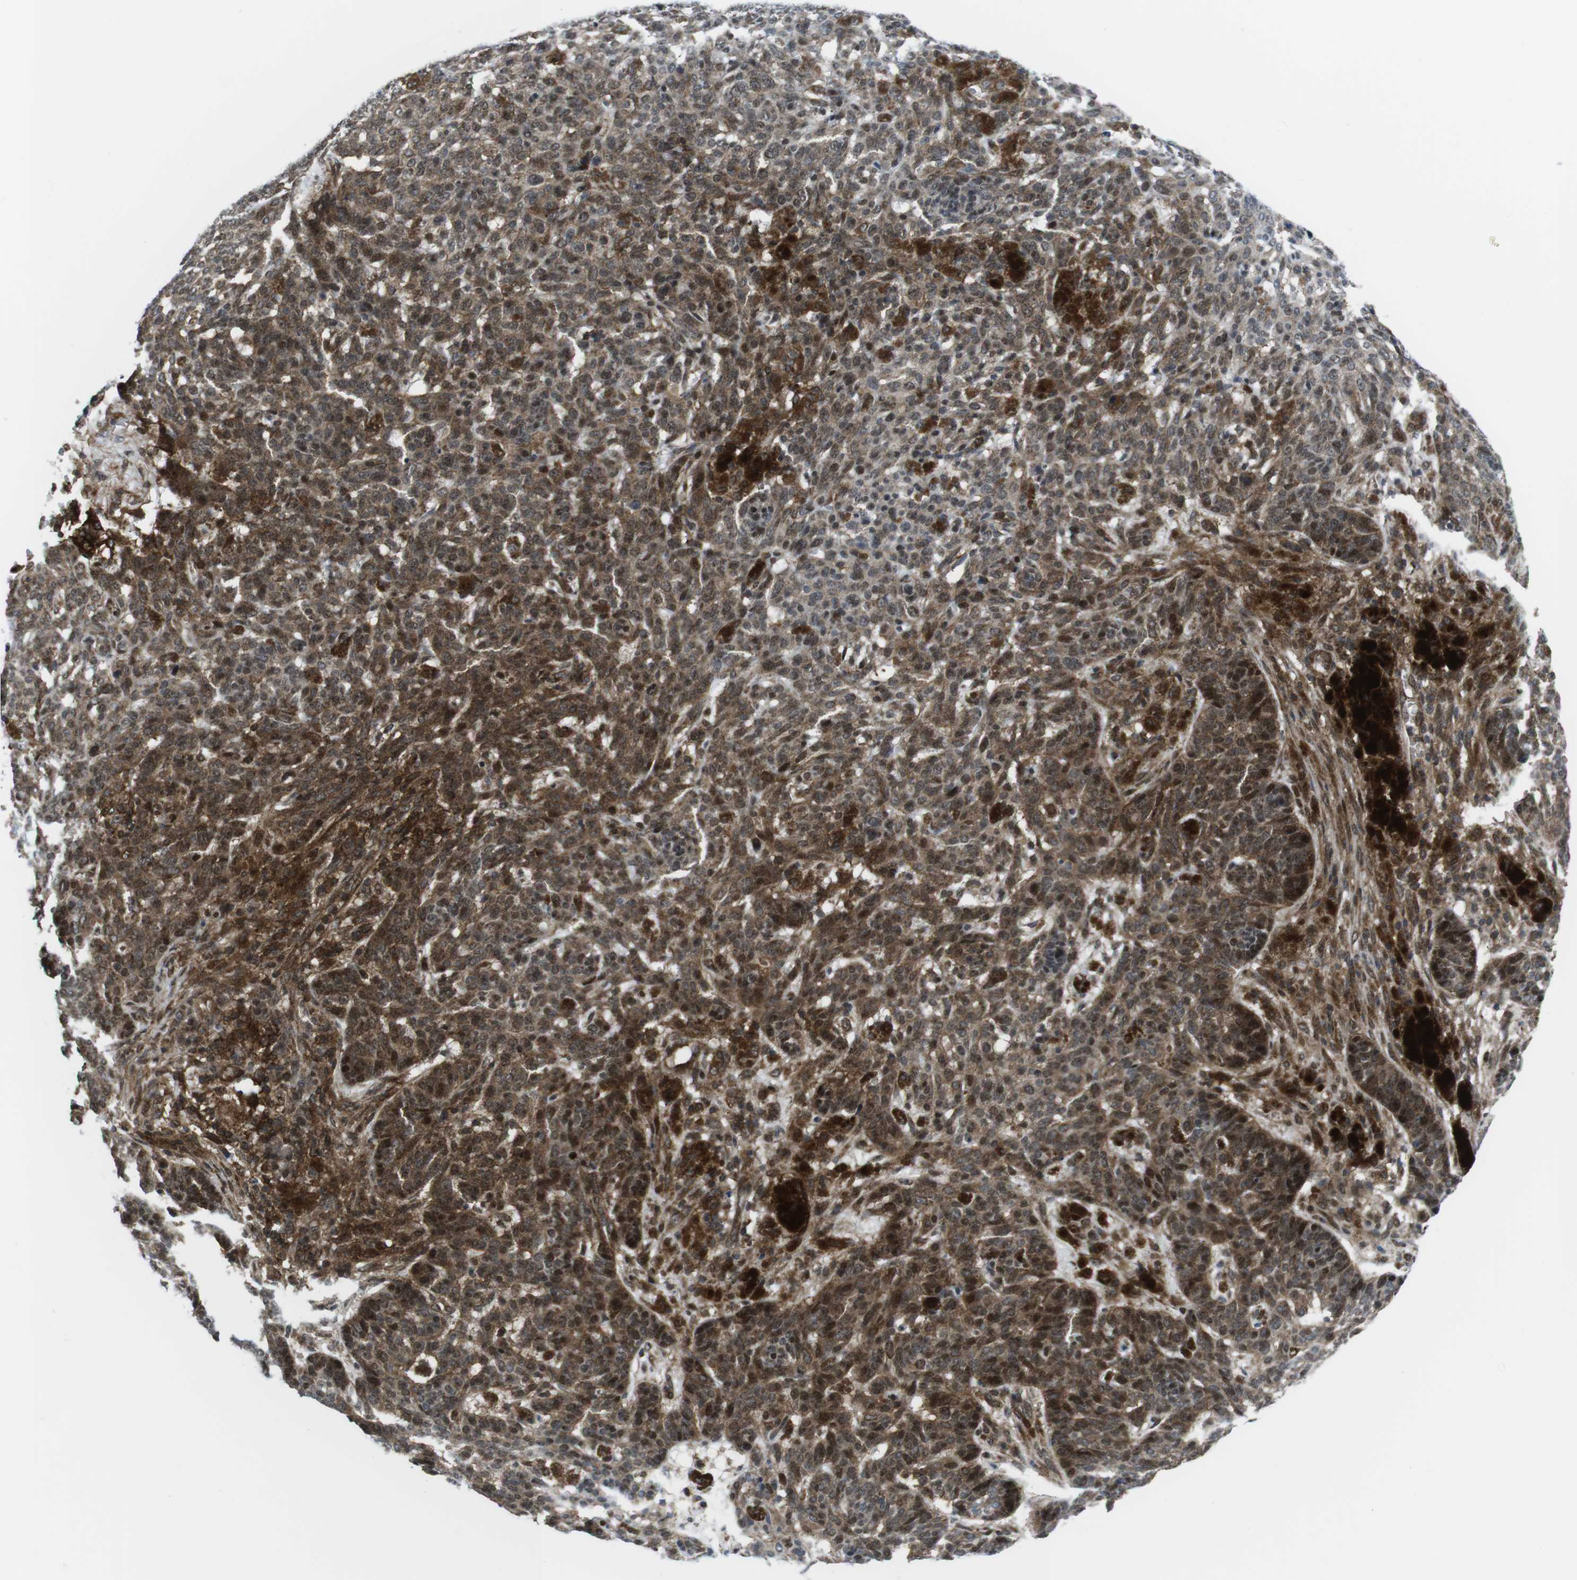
{"staining": {"intensity": "moderate", "quantity": "25%-75%", "location": "cytoplasmic/membranous"}, "tissue": "skin cancer", "cell_type": "Tumor cells", "image_type": "cancer", "snomed": [{"axis": "morphology", "description": "Basal cell carcinoma"}, {"axis": "topography", "description": "Skin"}], "caption": "The micrograph exhibits a brown stain indicating the presence of a protein in the cytoplasmic/membranous of tumor cells in basal cell carcinoma (skin).", "gene": "CUL7", "patient": {"sex": "male", "age": 85}}